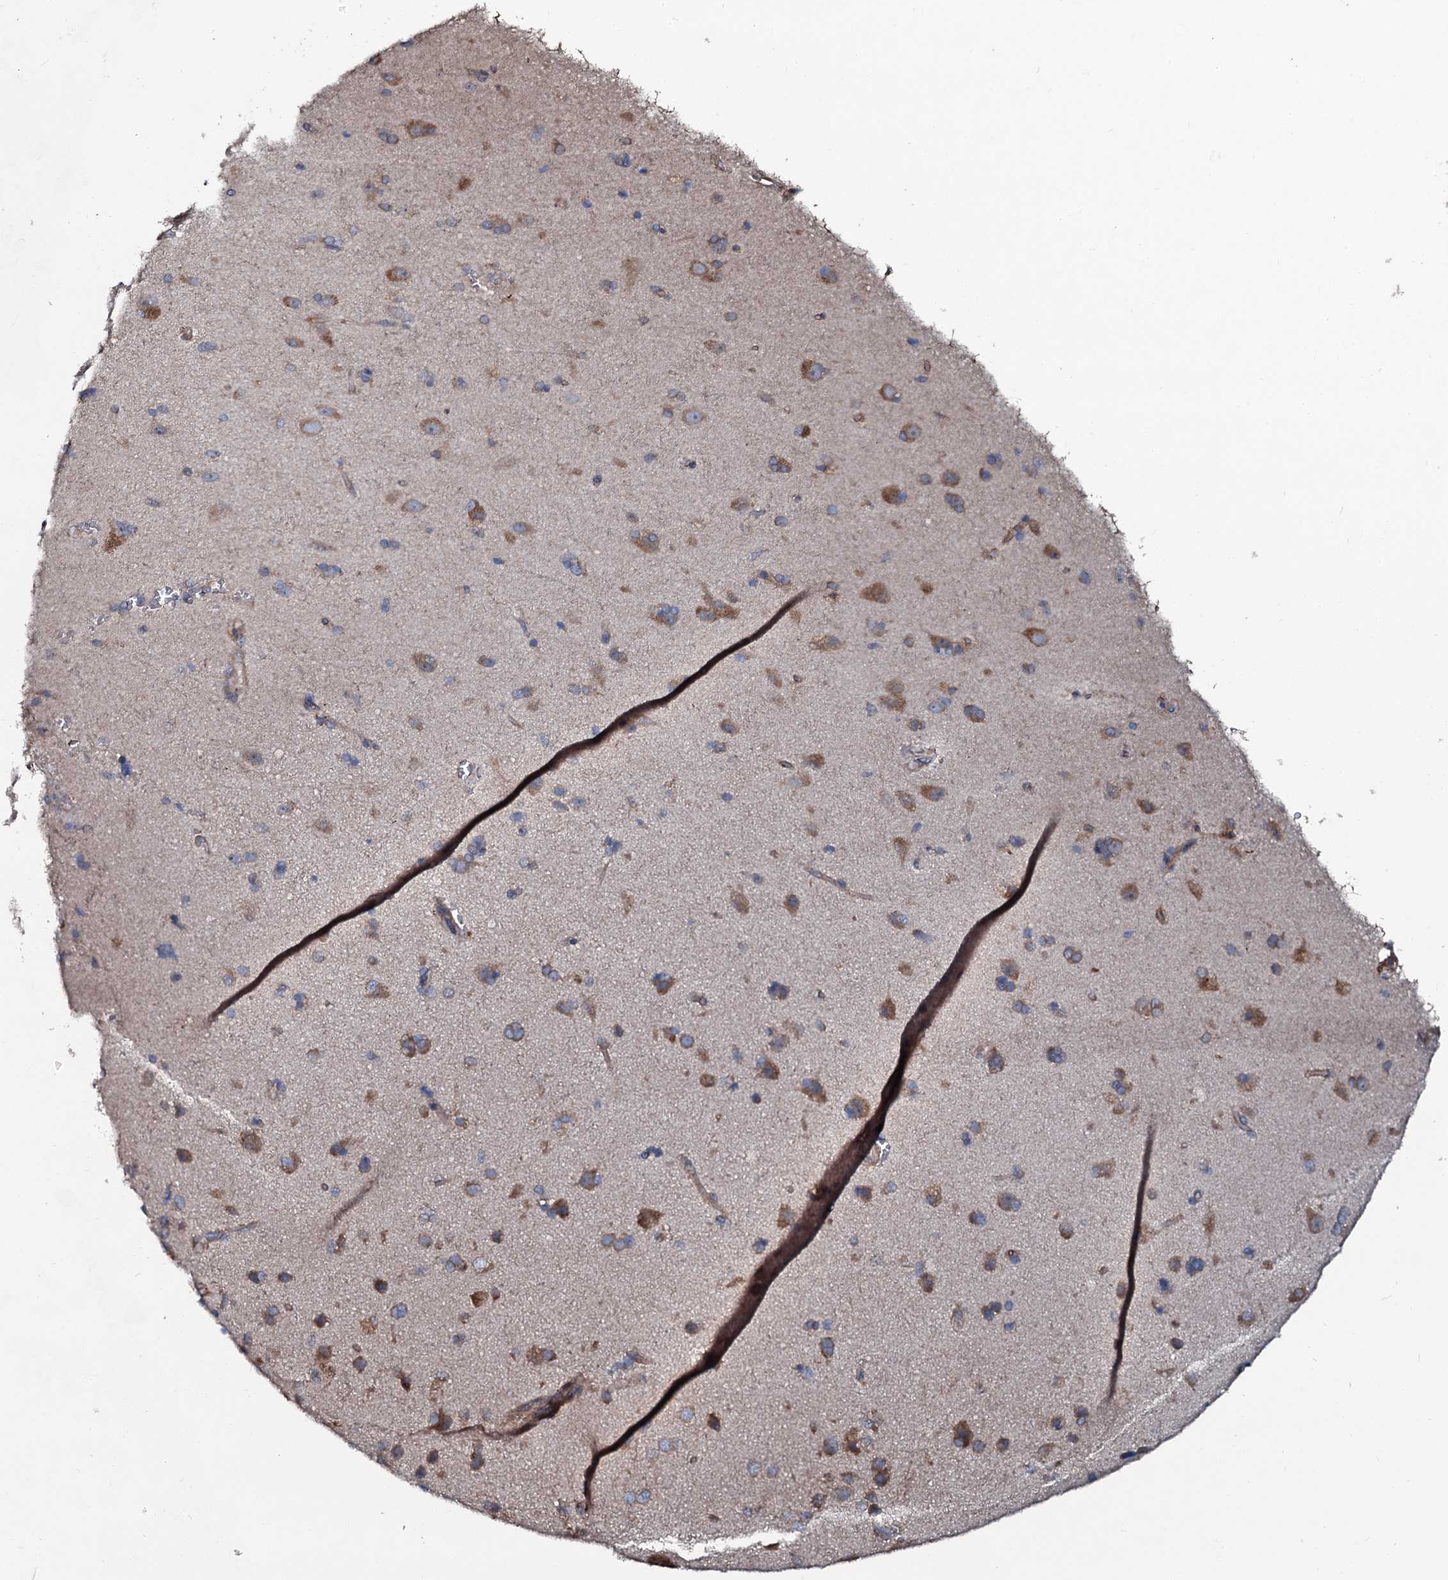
{"staining": {"intensity": "moderate", "quantity": "25%-75%", "location": "cytoplasmic/membranous"}, "tissue": "cerebral cortex", "cell_type": "Endothelial cells", "image_type": "normal", "snomed": [{"axis": "morphology", "description": "Normal tissue, NOS"}, {"axis": "topography", "description": "Cerebral cortex"}], "caption": "IHC (DAB (3,3'-diaminobenzidine)) staining of unremarkable human cerebral cortex shows moderate cytoplasmic/membranous protein staining in approximately 25%-75% of endothelial cells. Immunohistochemistry (ihc) stains the protein in brown and the nuclei are stained blue.", "gene": "USPL1", "patient": {"sex": "male", "age": 62}}